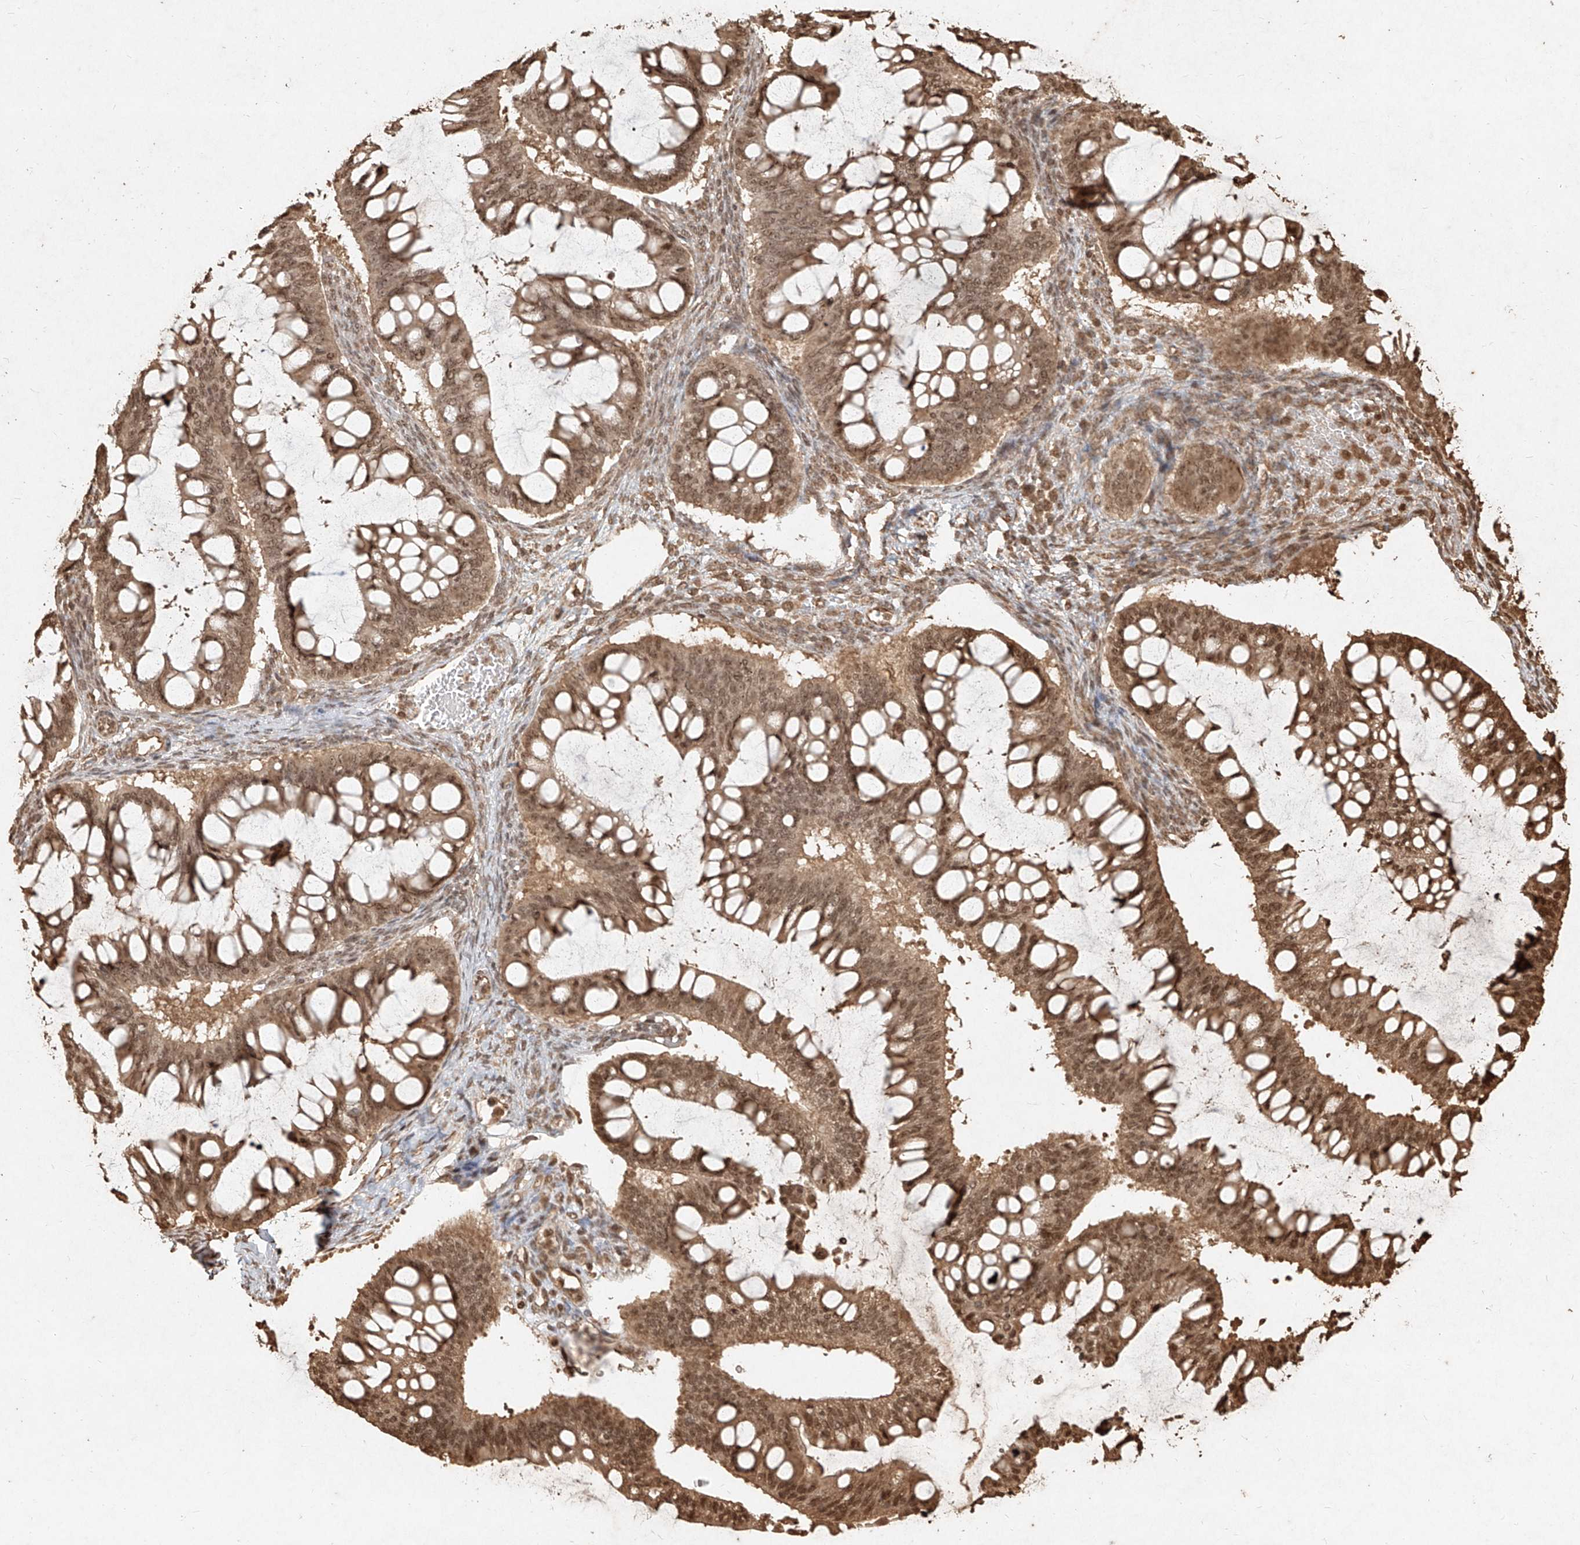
{"staining": {"intensity": "moderate", "quantity": ">75%", "location": "cytoplasmic/membranous,nuclear"}, "tissue": "ovarian cancer", "cell_type": "Tumor cells", "image_type": "cancer", "snomed": [{"axis": "morphology", "description": "Cystadenocarcinoma, mucinous, NOS"}, {"axis": "topography", "description": "Ovary"}], "caption": "Moderate cytoplasmic/membranous and nuclear protein positivity is seen in approximately >75% of tumor cells in ovarian mucinous cystadenocarcinoma.", "gene": "UBE2K", "patient": {"sex": "female", "age": 73}}